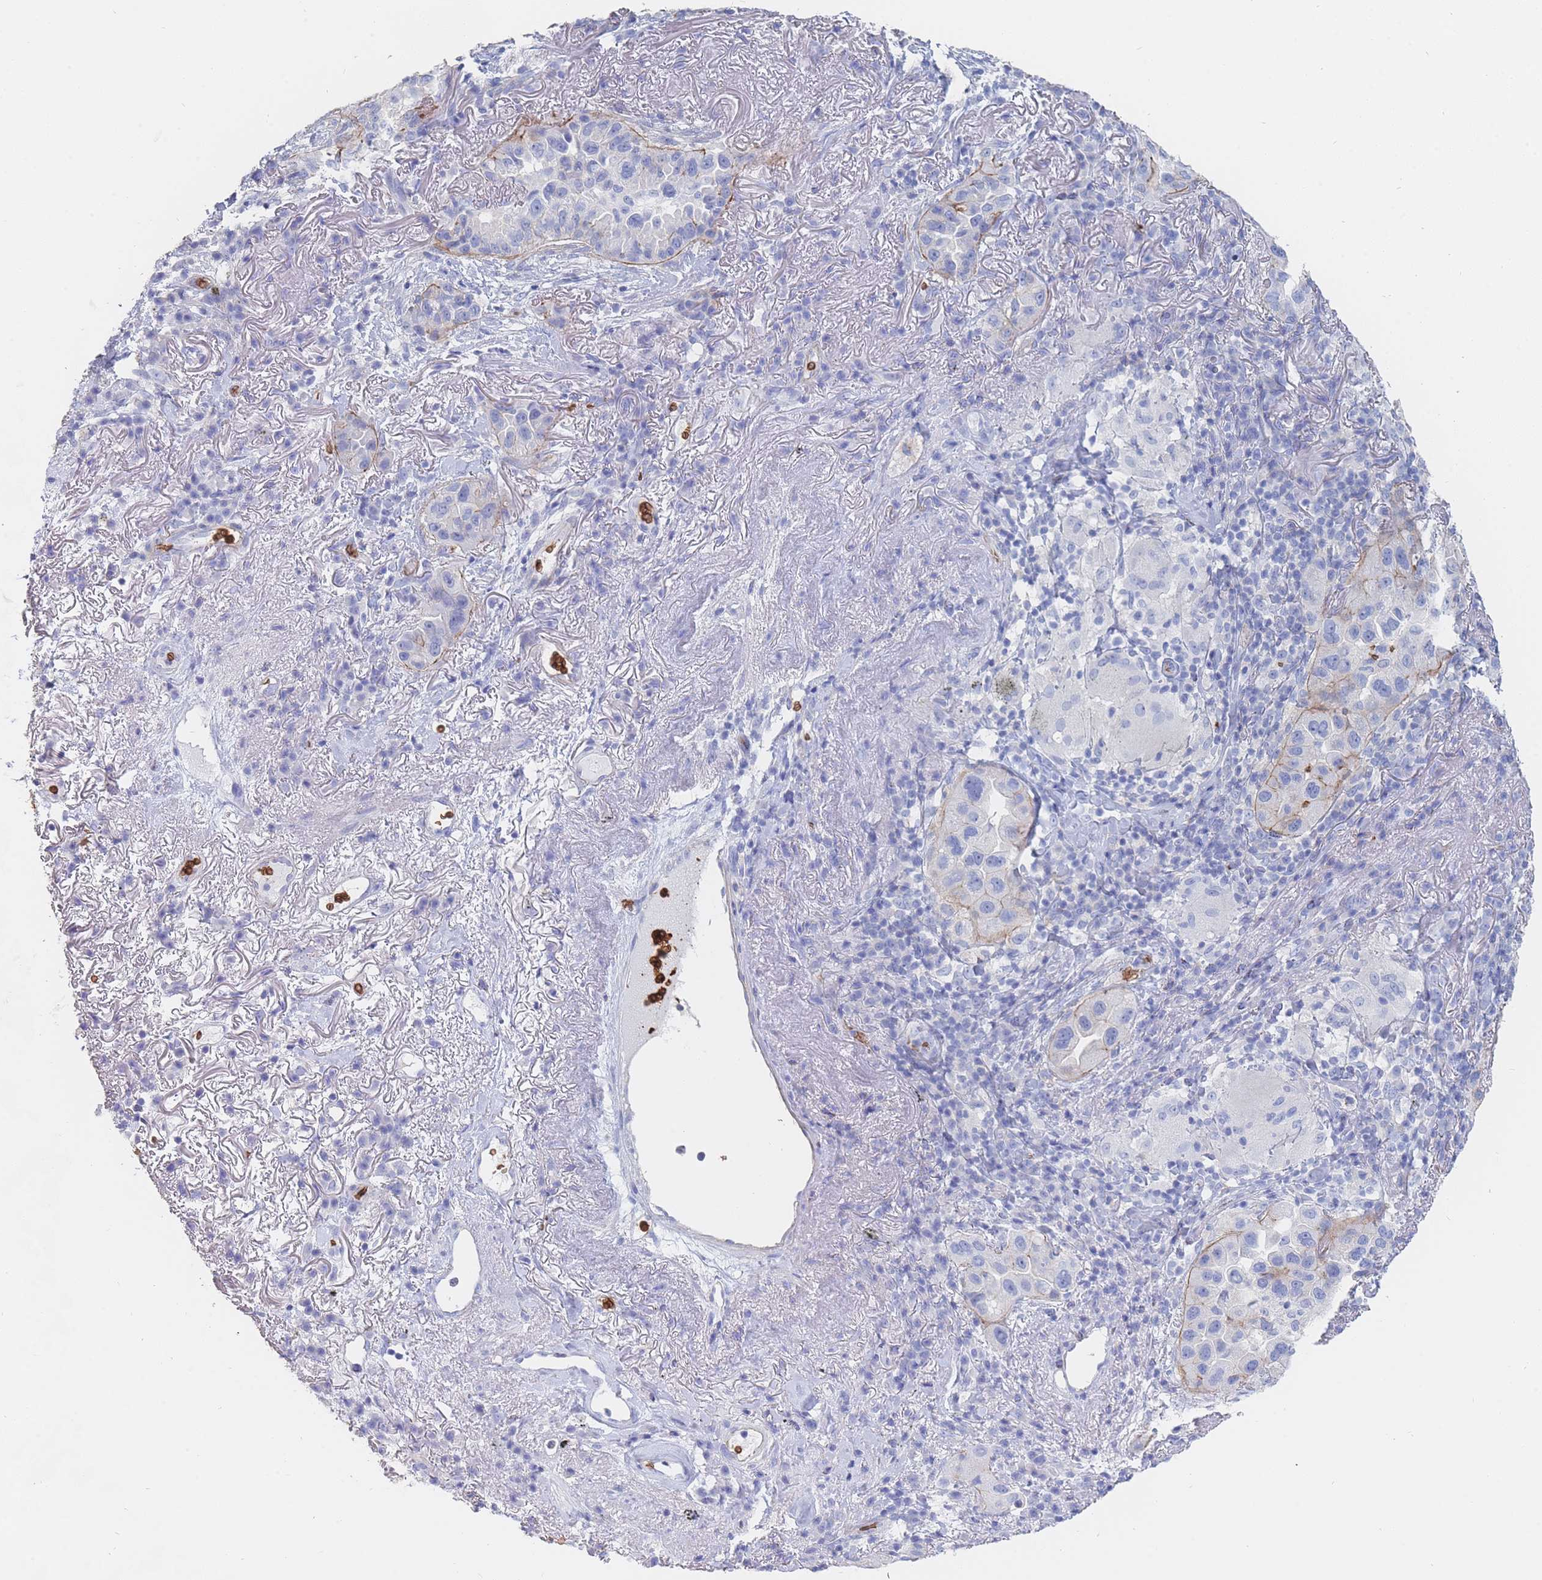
{"staining": {"intensity": "negative", "quantity": "none", "location": "none"}, "tissue": "lung cancer", "cell_type": "Tumor cells", "image_type": "cancer", "snomed": [{"axis": "morphology", "description": "Adenocarcinoma, NOS"}, {"axis": "topography", "description": "Lung"}], "caption": "Tumor cells show no significant protein positivity in lung cancer (adenocarcinoma).", "gene": "SLC2A1", "patient": {"sex": "female", "age": 69}}